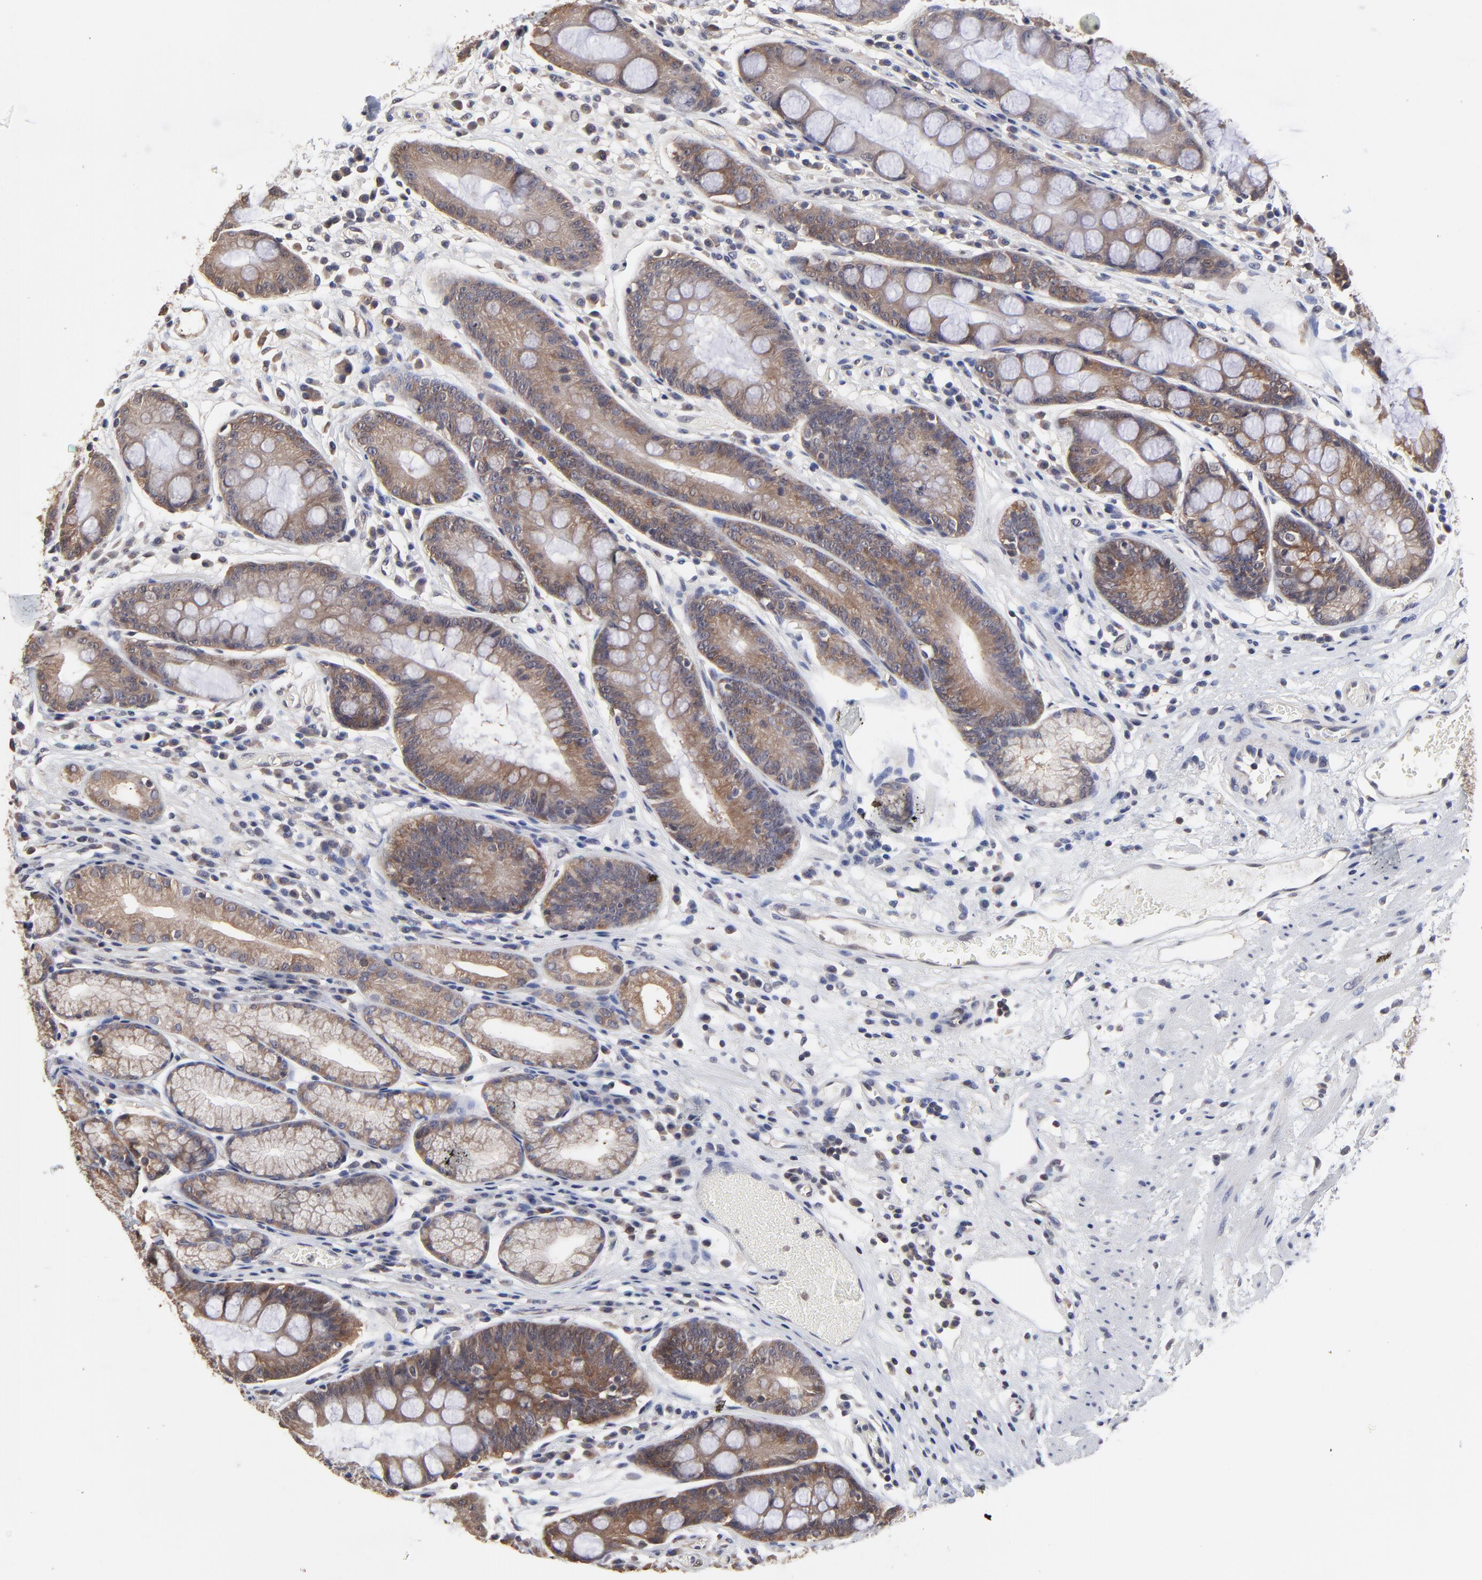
{"staining": {"intensity": "moderate", "quantity": ">75%", "location": "cytoplasmic/membranous"}, "tissue": "stomach", "cell_type": "Glandular cells", "image_type": "normal", "snomed": [{"axis": "morphology", "description": "Normal tissue, NOS"}, {"axis": "morphology", "description": "Inflammation, NOS"}, {"axis": "topography", "description": "Stomach, lower"}], "caption": "Immunohistochemical staining of benign stomach demonstrates moderate cytoplasmic/membranous protein expression in about >75% of glandular cells.", "gene": "CCT2", "patient": {"sex": "male", "age": 59}}